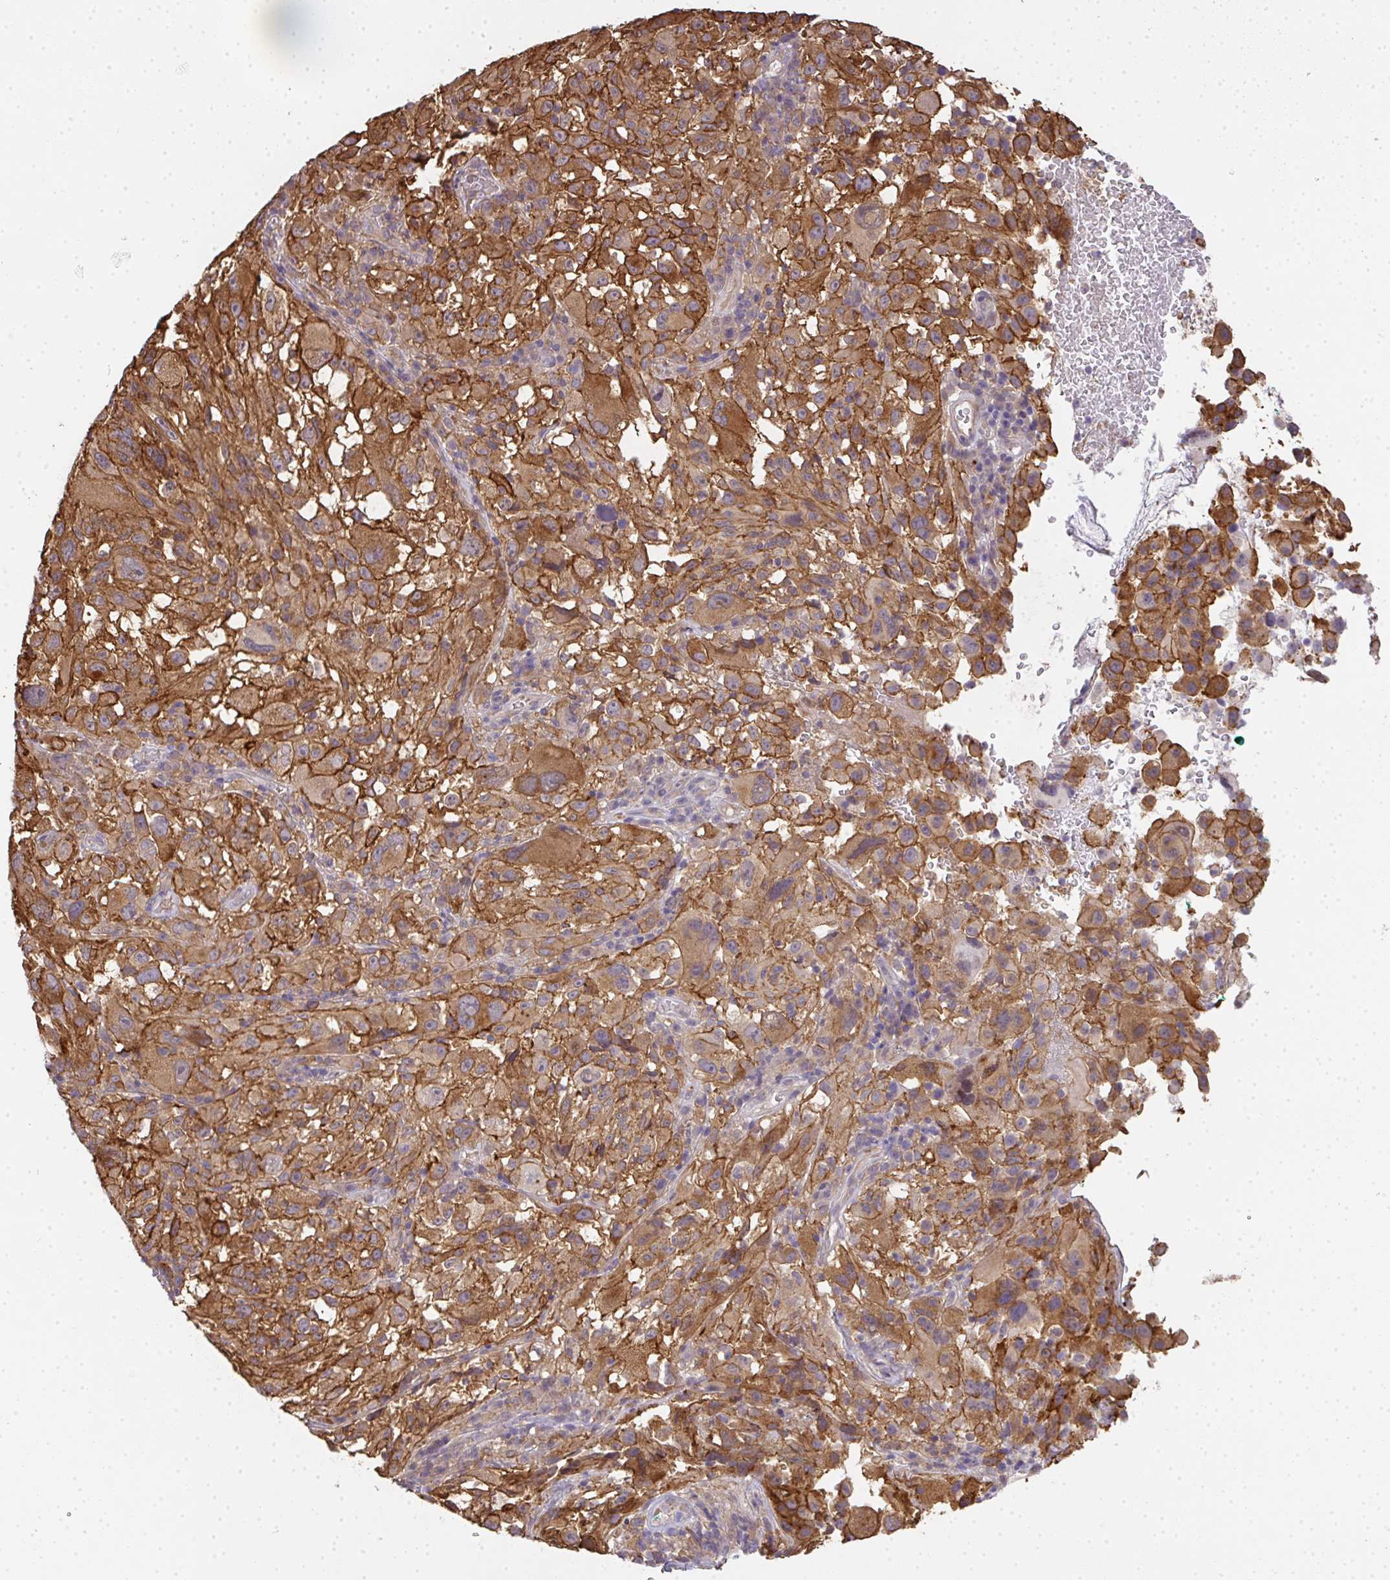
{"staining": {"intensity": "strong", "quantity": ">75%", "location": "cytoplasmic/membranous"}, "tissue": "melanoma", "cell_type": "Tumor cells", "image_type": "cancer", "snomed": [{"axis": "morphology", "description": "Malignant melanoma, NOS"}, {"axis": "topography", "description": "Skin"}], "caption": "About >75% of tumor cells in human melanoma display strong cytoplasmic/membranous protein expression as visualized by brown immunohistochemical staining.", "gene": "EEF1AKMT1", "patient": {"sex": "female", "age": 71}}